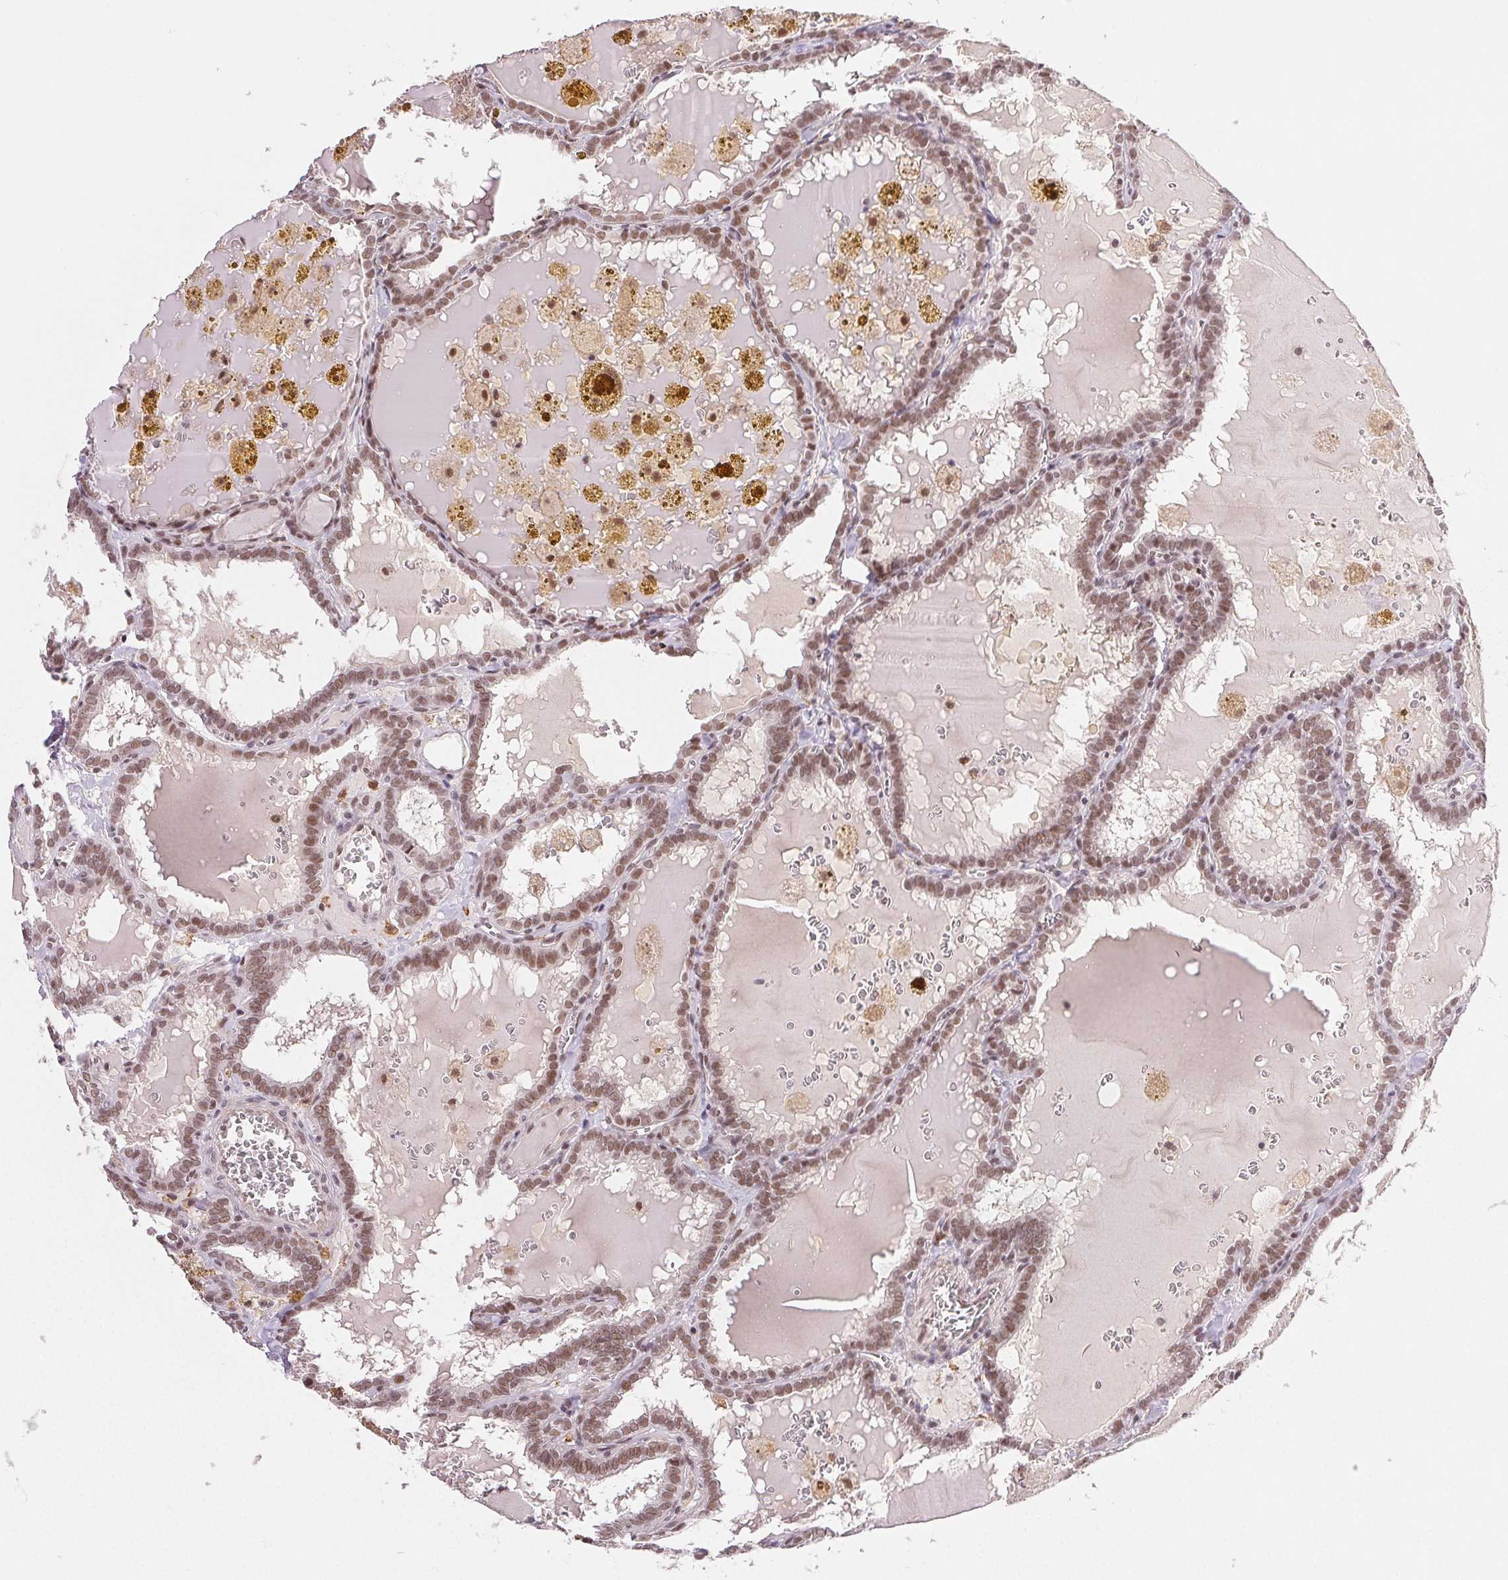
{"staining": {"intensity": "moderate", "quantity": ">75%", "location": "nuclear"}, "tissue": "thyroid cancer", "cell_type": "Tumor cells", "image_type": "cancer", "snomed": [{"axis": "morphology", "description": "Papillary adenocarcinoma, NOS"}, {"axis": "topography", "description": "Thyroid gland"}], "caption": "Tumor cells demonstrate medium levels of moderate nuclear expression in approximately >75% of cells in human thyroid cancer (papillary adenocarcinoma).", "gene": "PRPF18", "patient": {"sex": "female", "age": 39}}